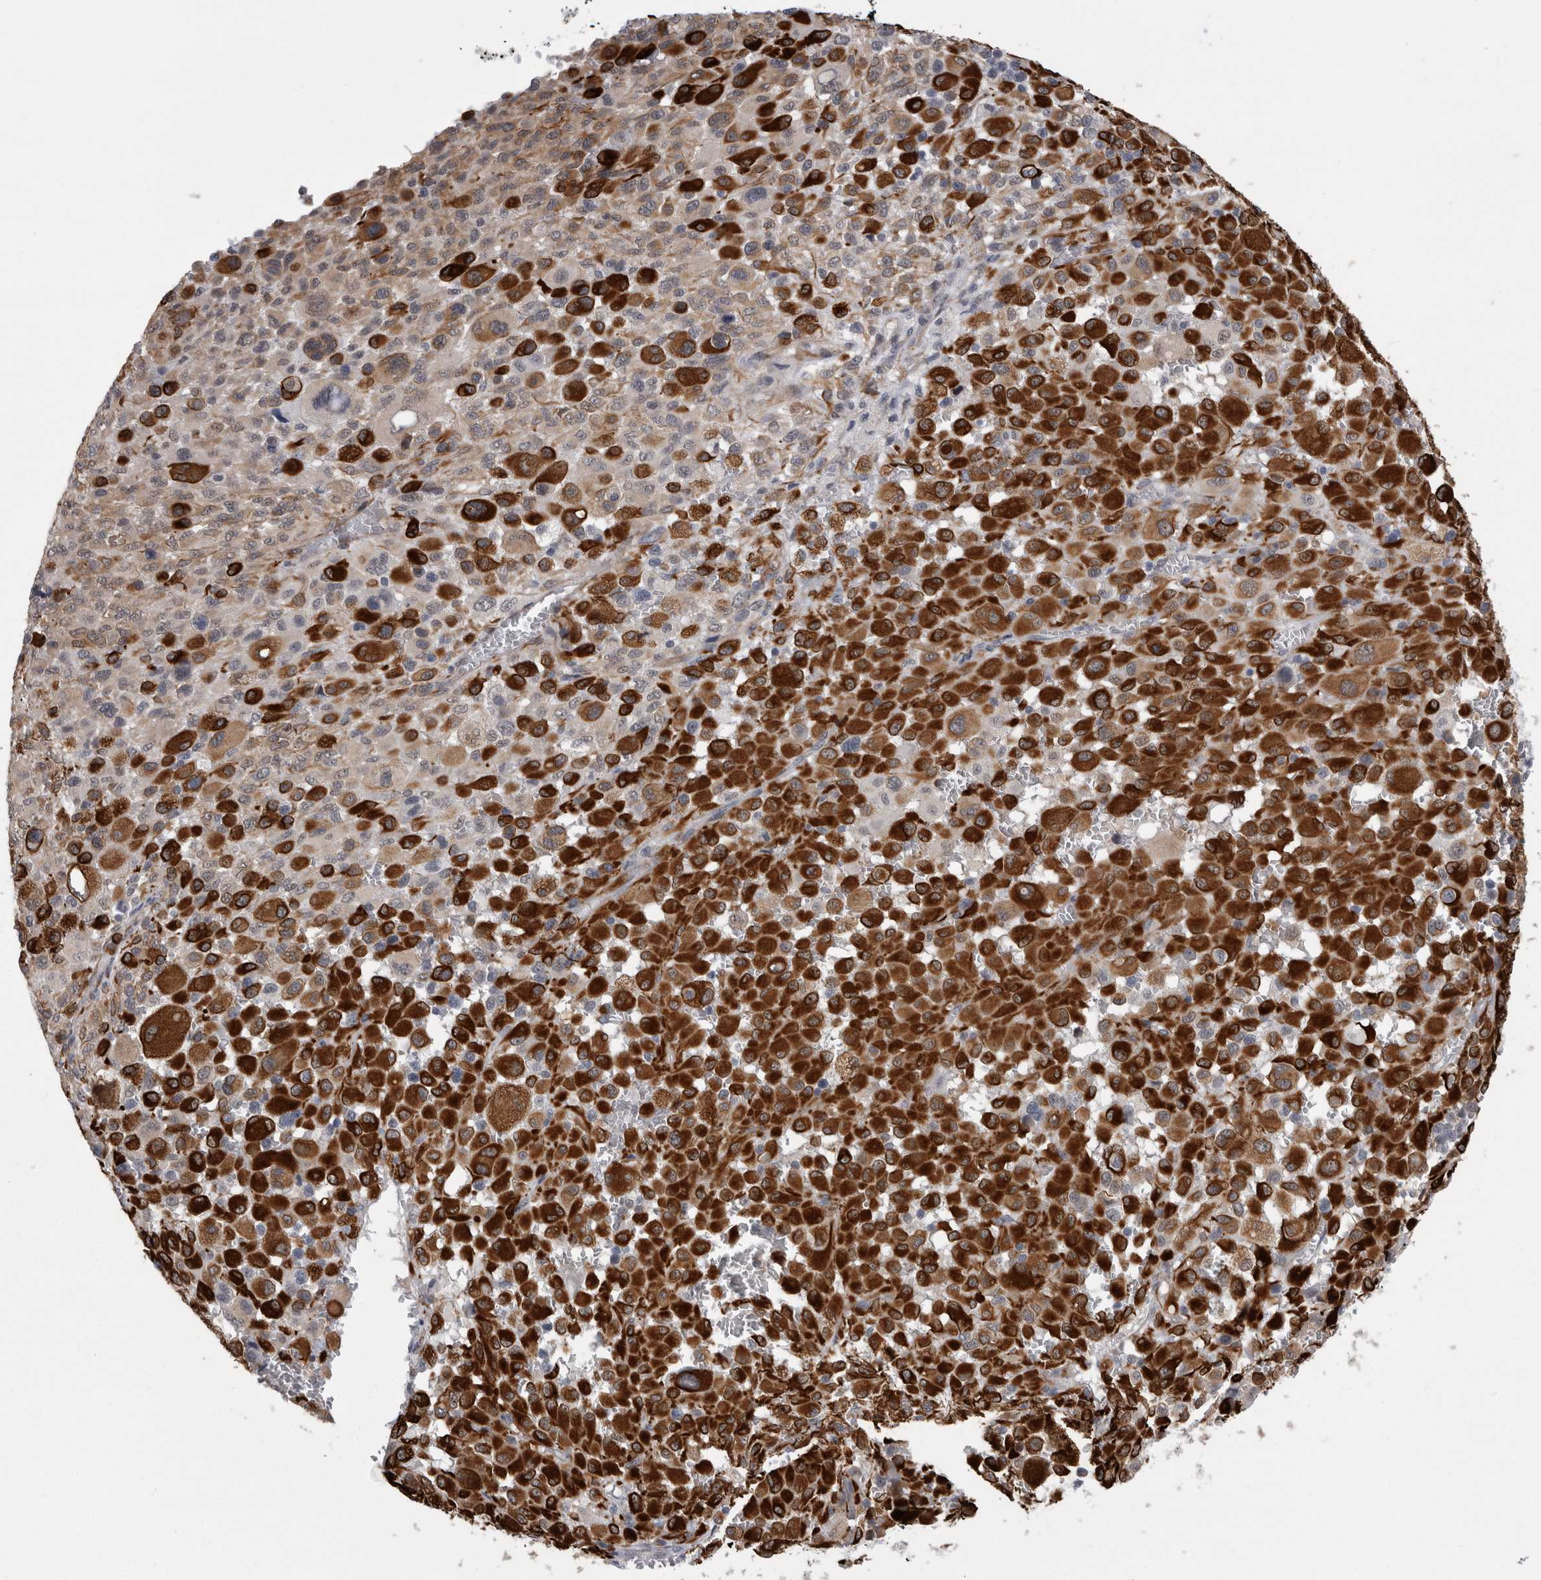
{"staining": {"intensity": "strong", "quantity": "25%-75%", "location": "cytoplasmic/membranous"}, "tissue": "melanoma", "cell_type": "Tumor cells", "image_type": "cancer", "snomed": [{"axis": "morphology", "description": "Malignant melanoma, Metastatic site"}, {"axis": "topography", "description": "Skin"}], "caption": "IHC image of neoplastic tissue: malignant melanoma (metastatic site) stained using immunohistochemistry exhibits high levels of strong protein expression localized specifically in the cytoplasmic/membranous of tumor cells, appearing as a cytoplasmic/membranous brown color.", "gene": "FAM83H", "patient": {"sex": "female", "age": 74}}